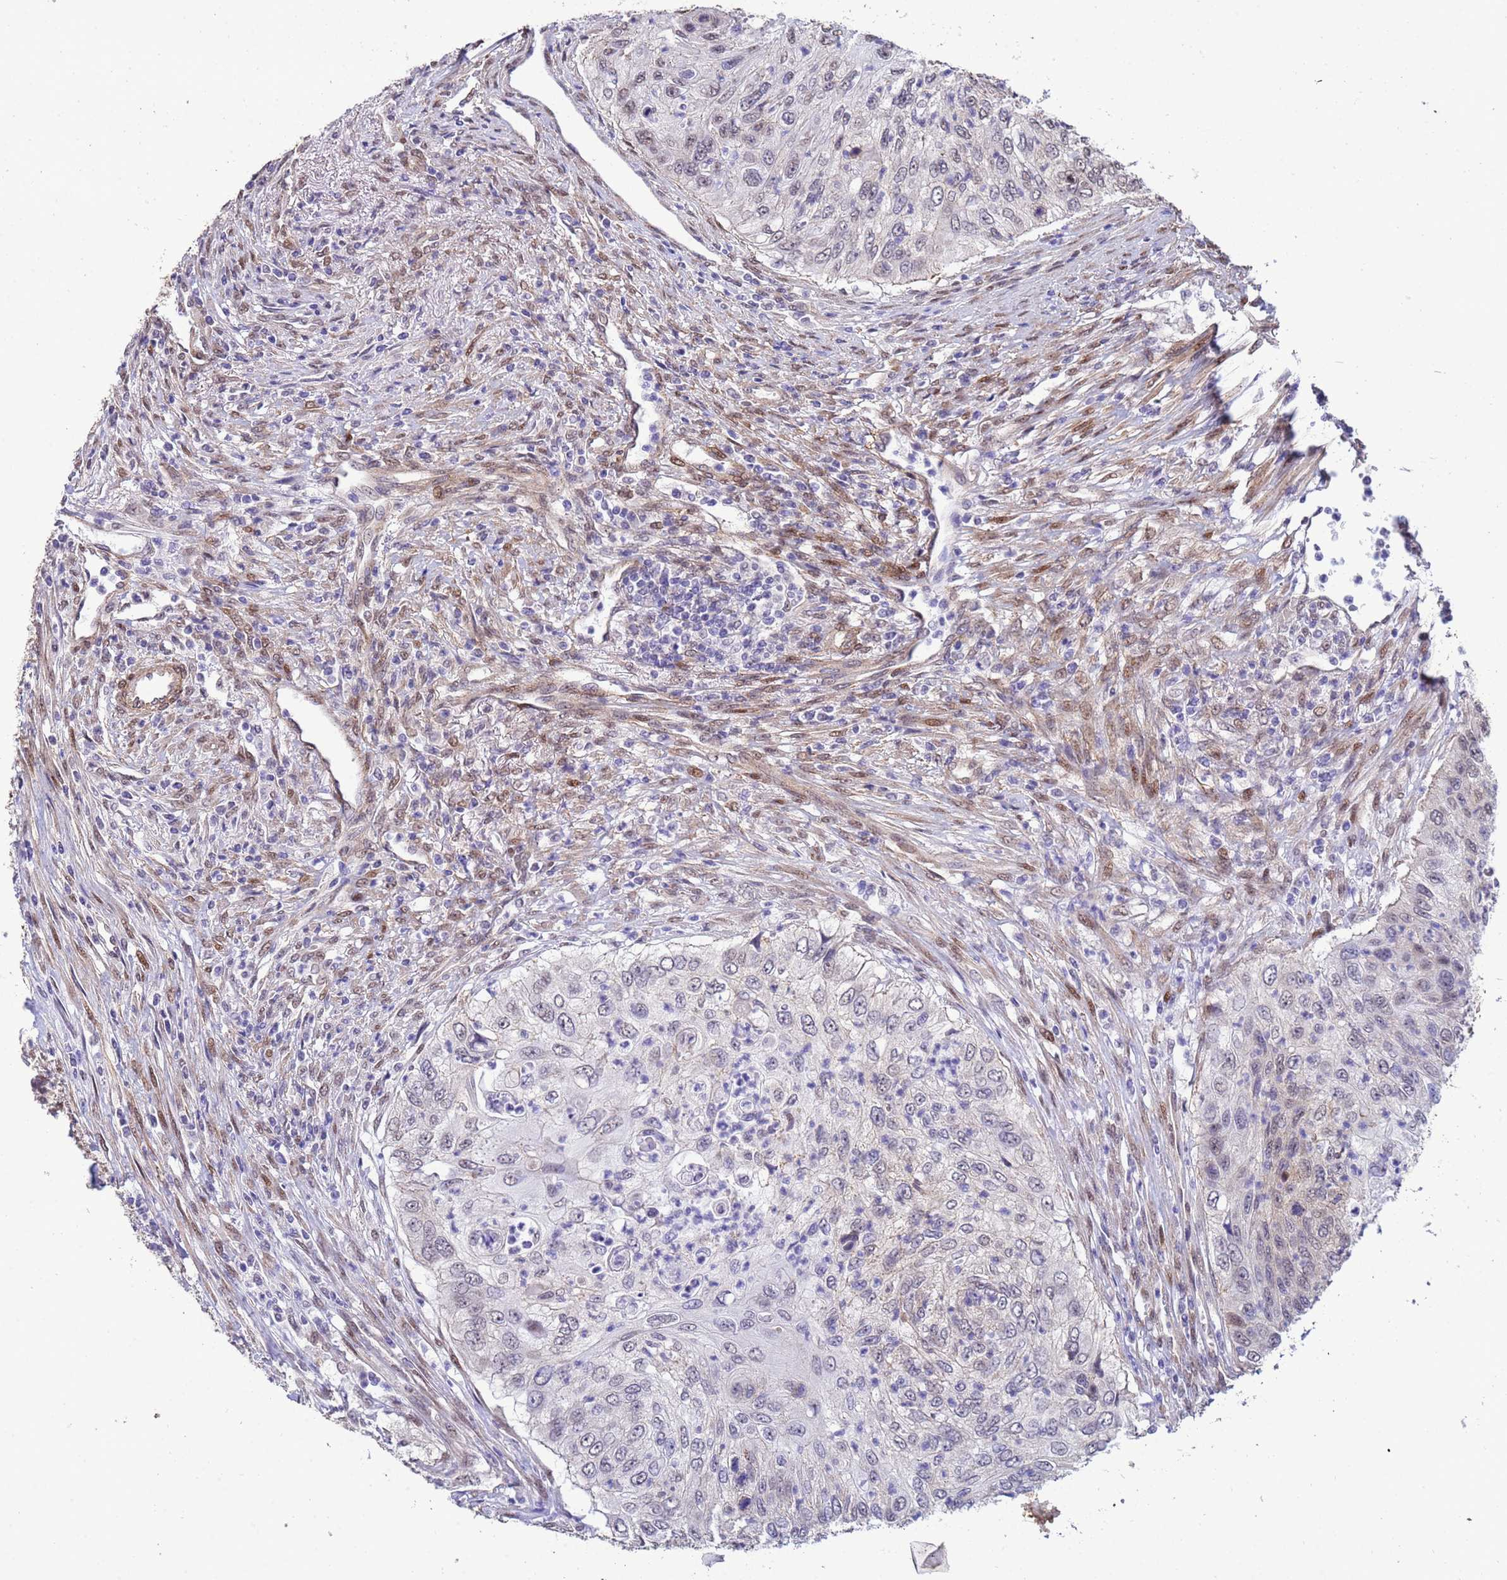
{"staining": {"intensity": "weak", "quantity": "25%-75%", "location": "cytoplasmic/membranous"}, "tissue": "urothelial cancer", "cell_type": "Tumor cells", "image_type": "cancer", "snomed": [{"axis": "morphology", "description": "Urothelial carcinoma, High grade"}, {"axis": "topography", "description": "Urinary bladder"}], "caption": "Immunohistochemistry photomicrograph of neoplastic tissue: high-grade urothelial carcinoma stained using immunohistochemistry (IHC) reveals low levels of weak protein expression localized specifically in the cytoplasmic/membranous of tumor cells, appearing as a cytoplasmic/membranous brown color.", "gene": "TRIP6", "patient": {"sex": "female", "age": 60}}